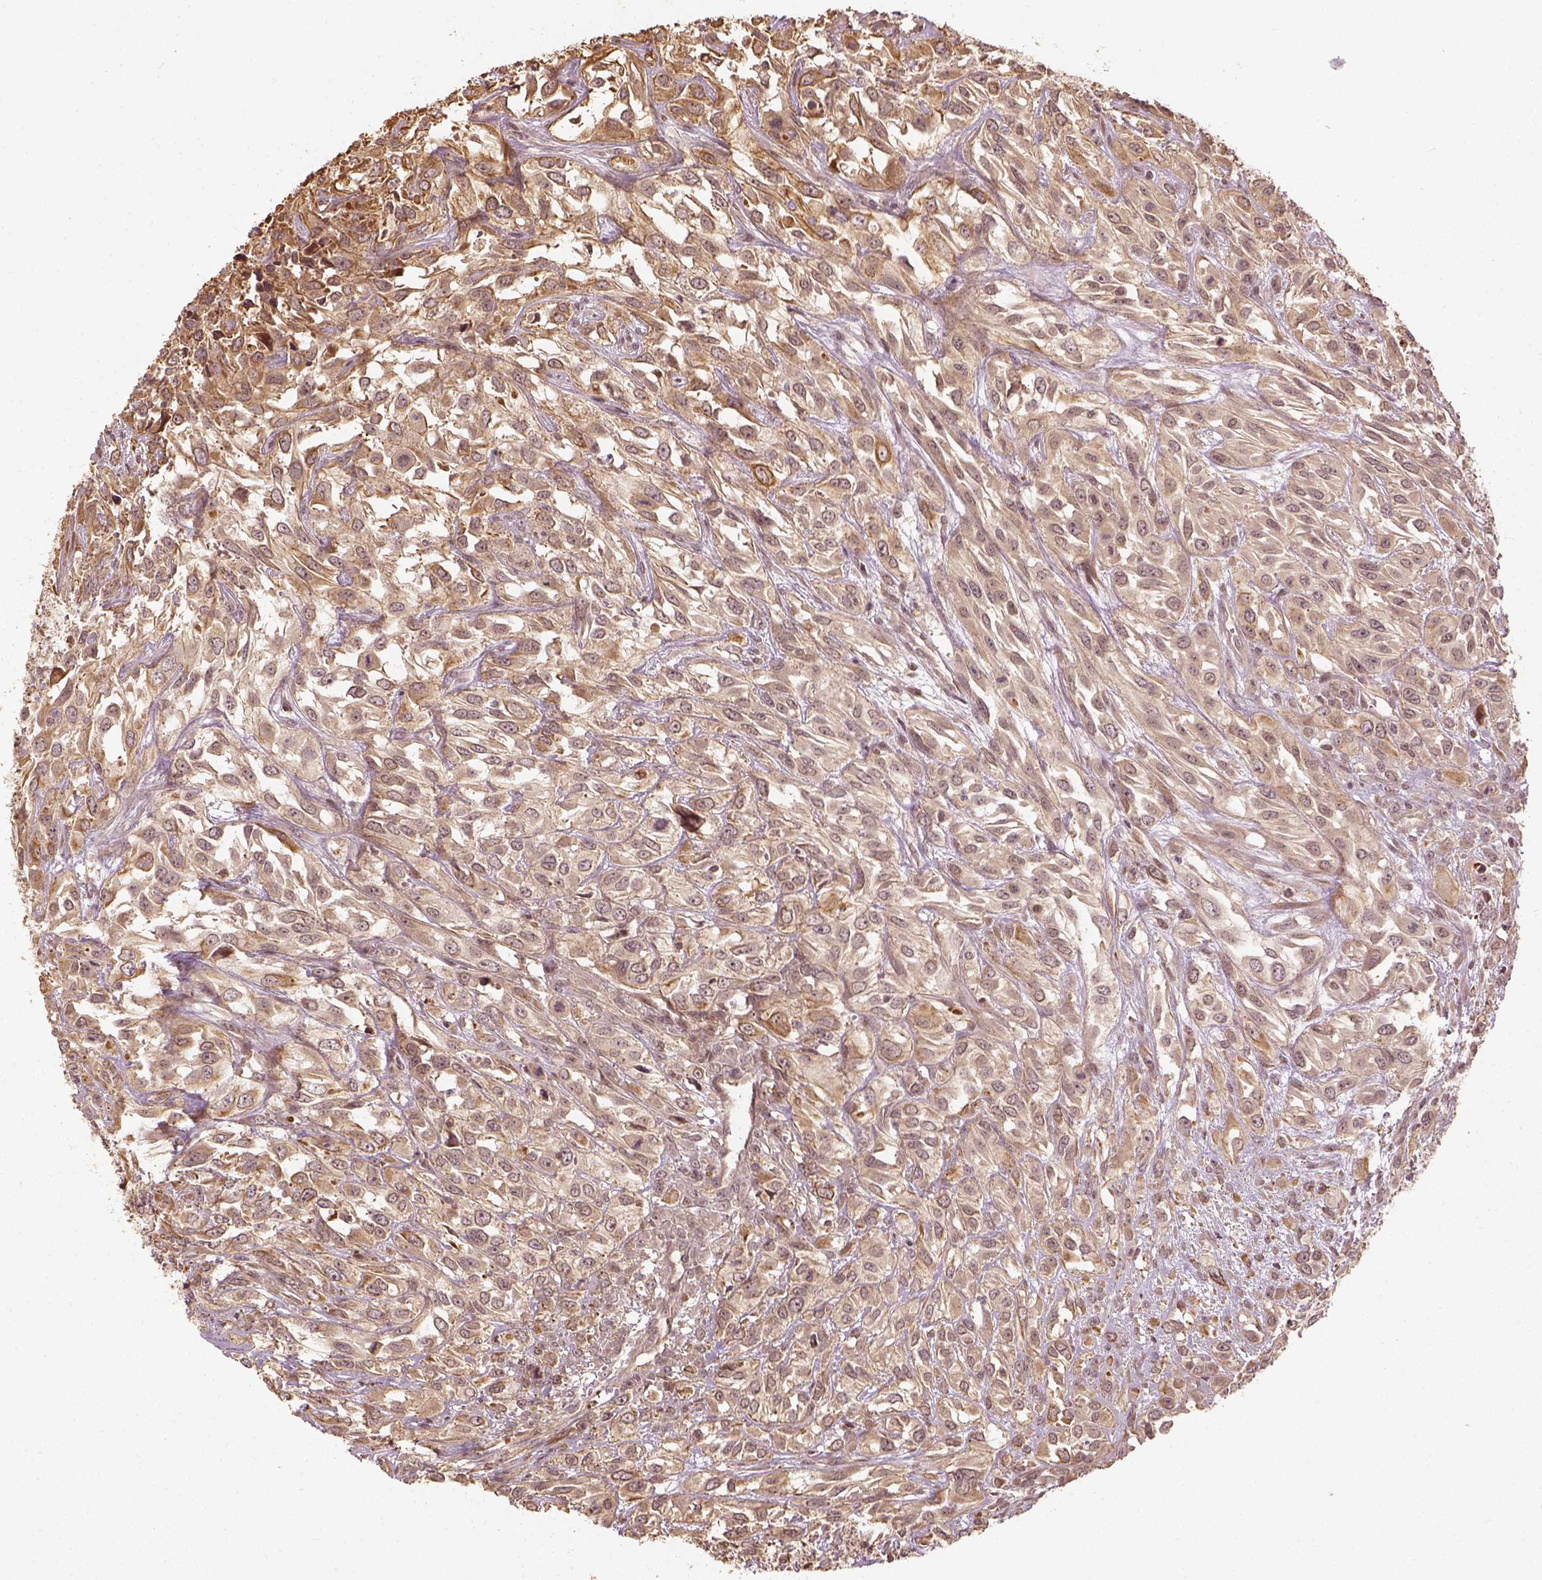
{"staining": {"intensity": "moderate", "quantity": ">75%", "location": "cytoplasmic/membranous"}, "tissue": "urothelial cancer", "cell_type": "Tumor cells", "image_type": "cancer", "snomed": [{"axis": "morphology", "description": "Urothelial carcinoma, High grade"}, {"axis": "topography", "description": "Urinary bladder"}], "caption": "Moderate cytoplasmic/membranous protein positivity is appreciated in approximately >75% of tumor cells in urothelial cancer.", "gene": "VEGFA", "patient": {"sex": "male", "age": 67}}